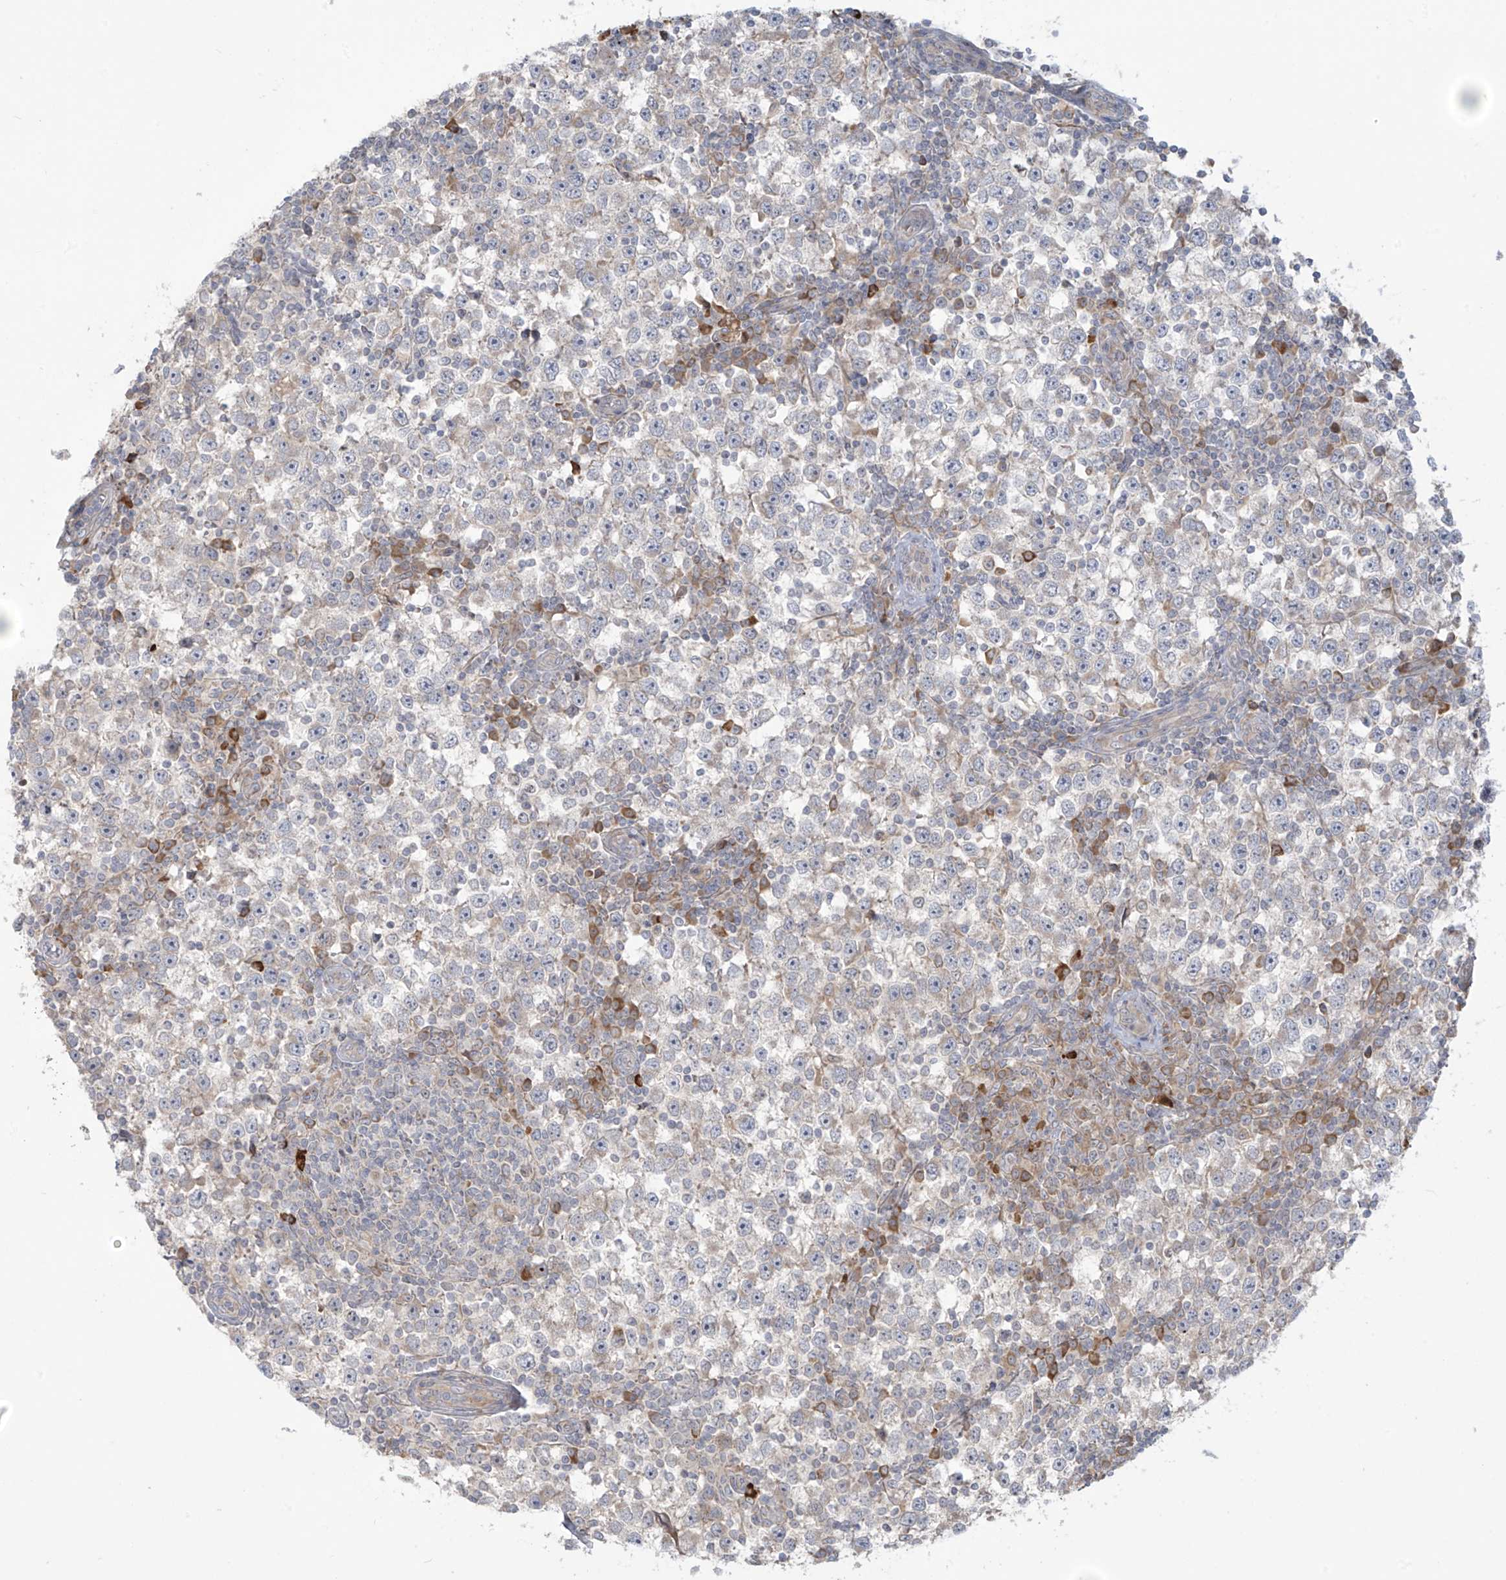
{"staining": {"intensity": "negative", "quantity": "none", "location": "none"}, "tissue": "testis cancer", "cell_type": "Tumor cells", "image_type": "cancer", "snomed": [{"axis": "morphology", "description": "Seminoma, NOS"}, {"axis": "topography", "description": "Testis"}], "caption": "Protein analysis of seminoma (testis) exhibits no significant staining in tumor cells. (DAB (3,3'-diaminobenzidine) immunohistochemistry (IHC) visualized using brightfield microscopy, high magnification).", "gene": "PPAT", "patient": {"sex": "male", "age": 65}}